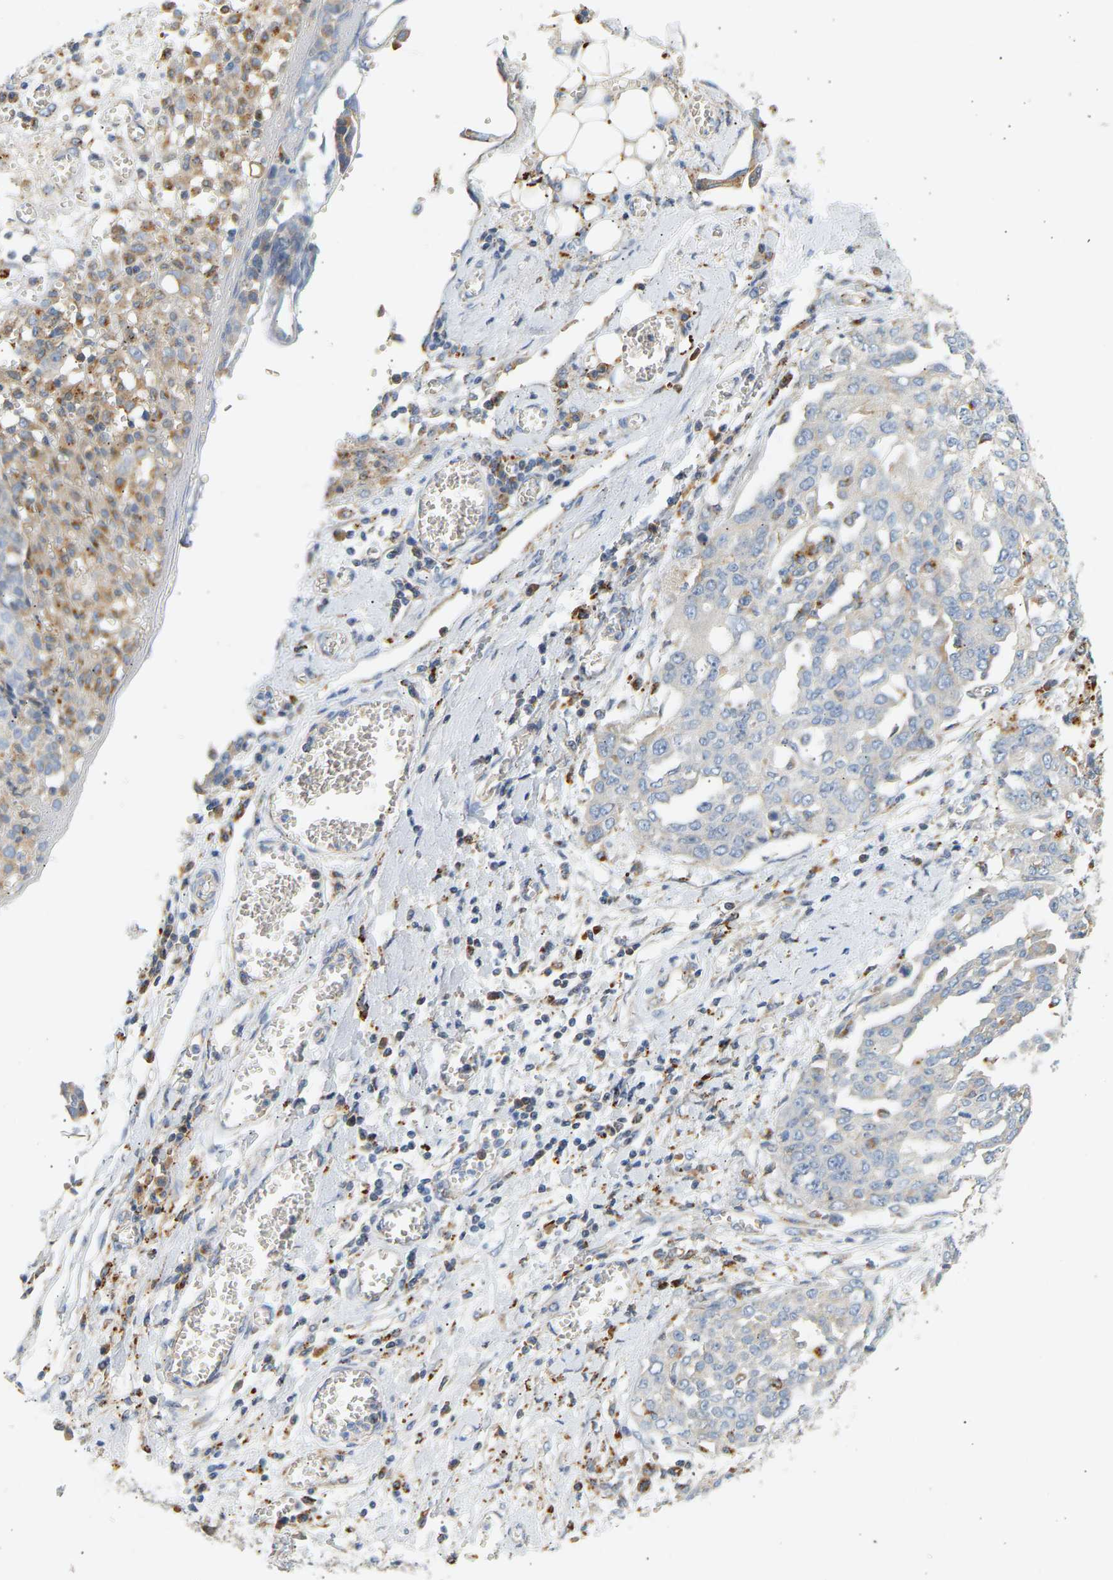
{"staining": {"intensity": "negative", "quantity": "none", "location": "none"}, "tissue": "ovarian cancer", "cell_type": "Tumor cells", "image_type": "cancer", "snomed": [{"axis": "morphology", "description": "Cystadenocarcinoma, serous, NOS"}, {"axis": "topography", "description": "Soft tissue"}, {"axis": "topography", "description": "Ovary"}], "caption": "The image demonstrates no significant staining in tumor cells of serous cystadenocarcinoma (ovarian).", "gene": "ENTHD1", "patient": {"sex": "female", "age": 57}}